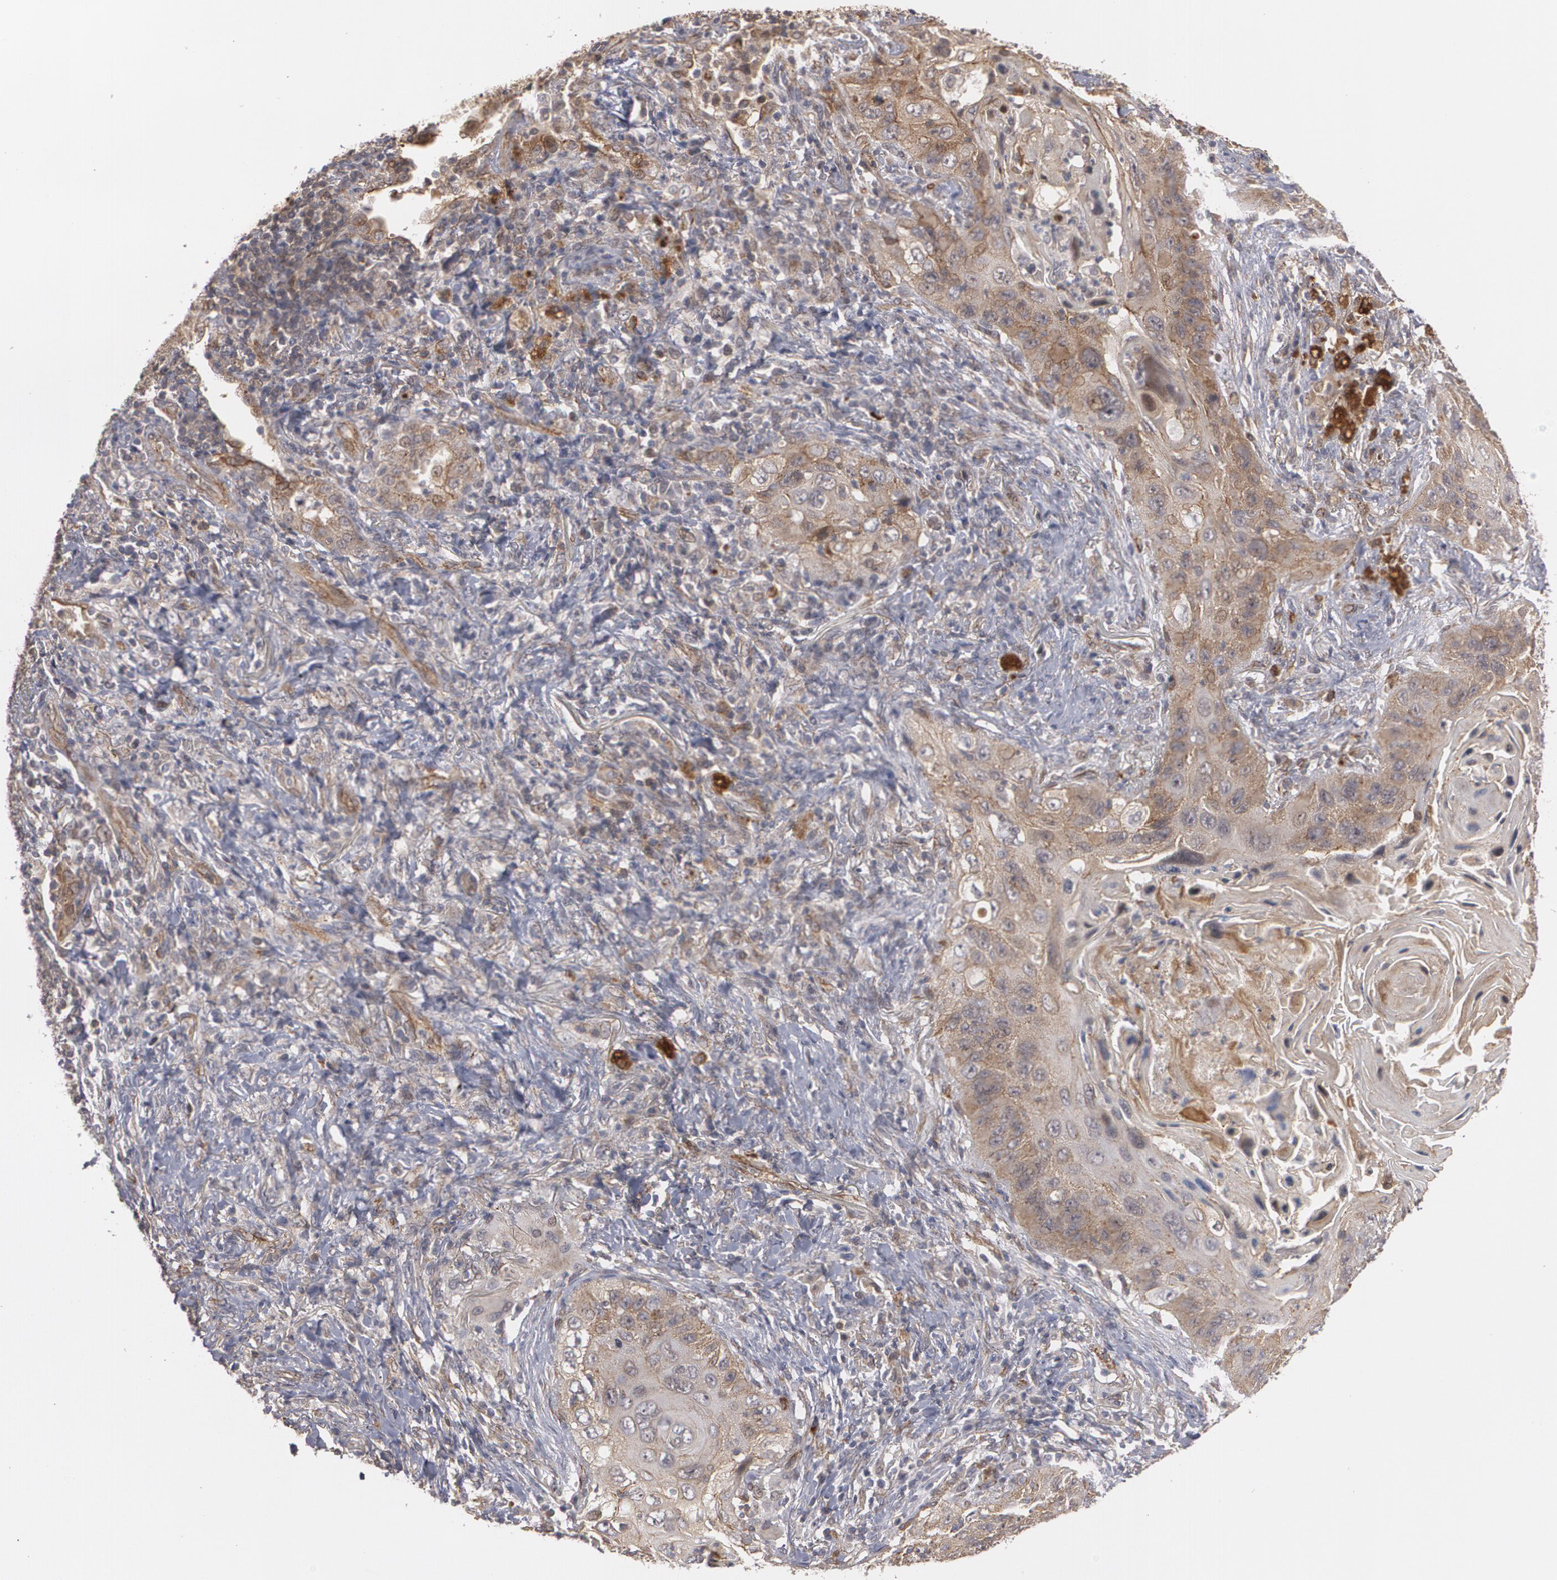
{"staining": {"intensity": "moderate", "quantity": ">75%", "location": "cytoplasmic/membranous"}, "tissue": "lung cancer", "cell_type": "Tumor cells", "image_type": "cancer", "snomed": [{"axis": "morphology", "description": "Squamous cell carcinoma, NOS"}, {"axis": "topography", "description": "Lung"}], "caption": "This is a photomicrograph of immunohistochemistry (IHC) staining of lung squamous cell carcinoma, which shows moderate expression in the cytoplasmic/membranous of tumor cells.", "gene": "TJP1", "patient": {"sex": "female", "age": 67}}